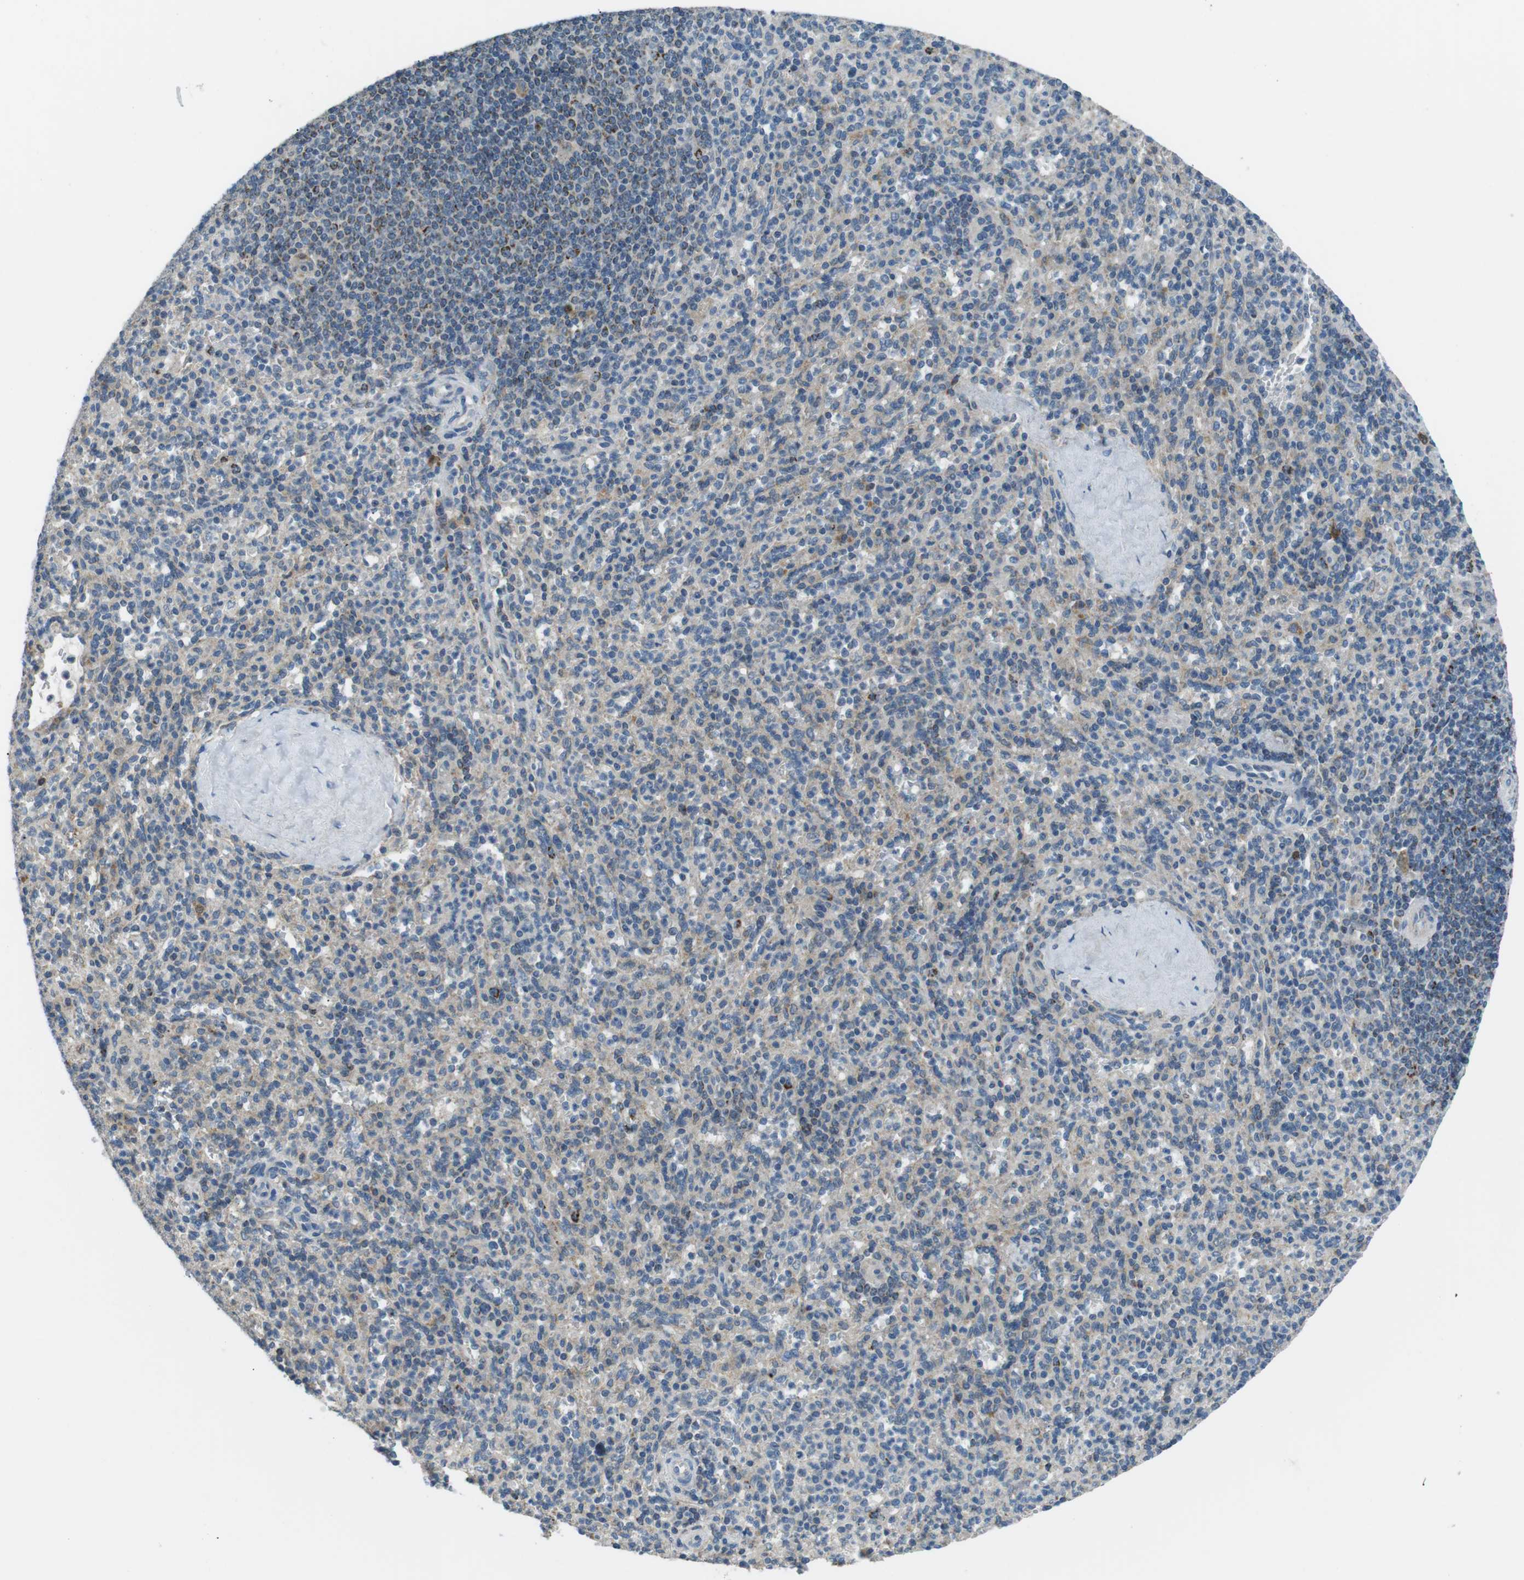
{"staining": {"intensity": "moderate", "quantity": "<25%", "location": "cytoplasmic/membranous"}, "tissue": "spleen", "cell_type": "Cells in red pulp", "image_type": "normal", "snomed": [{"axis": "morphology", "description": "Normal tissue, NOS"}, {"axis": "topography", "description": "Spleen"}], "caption": "Moderate cytoplasmic/membranous staining is seen in approximately <25% of cells in red pulp in unremarkable spleen. The protein of interest is shown in brown color, while the nuclei are stained blue.", "gene": "BACE1", "patient": {"sex": "male", "age": 36}}